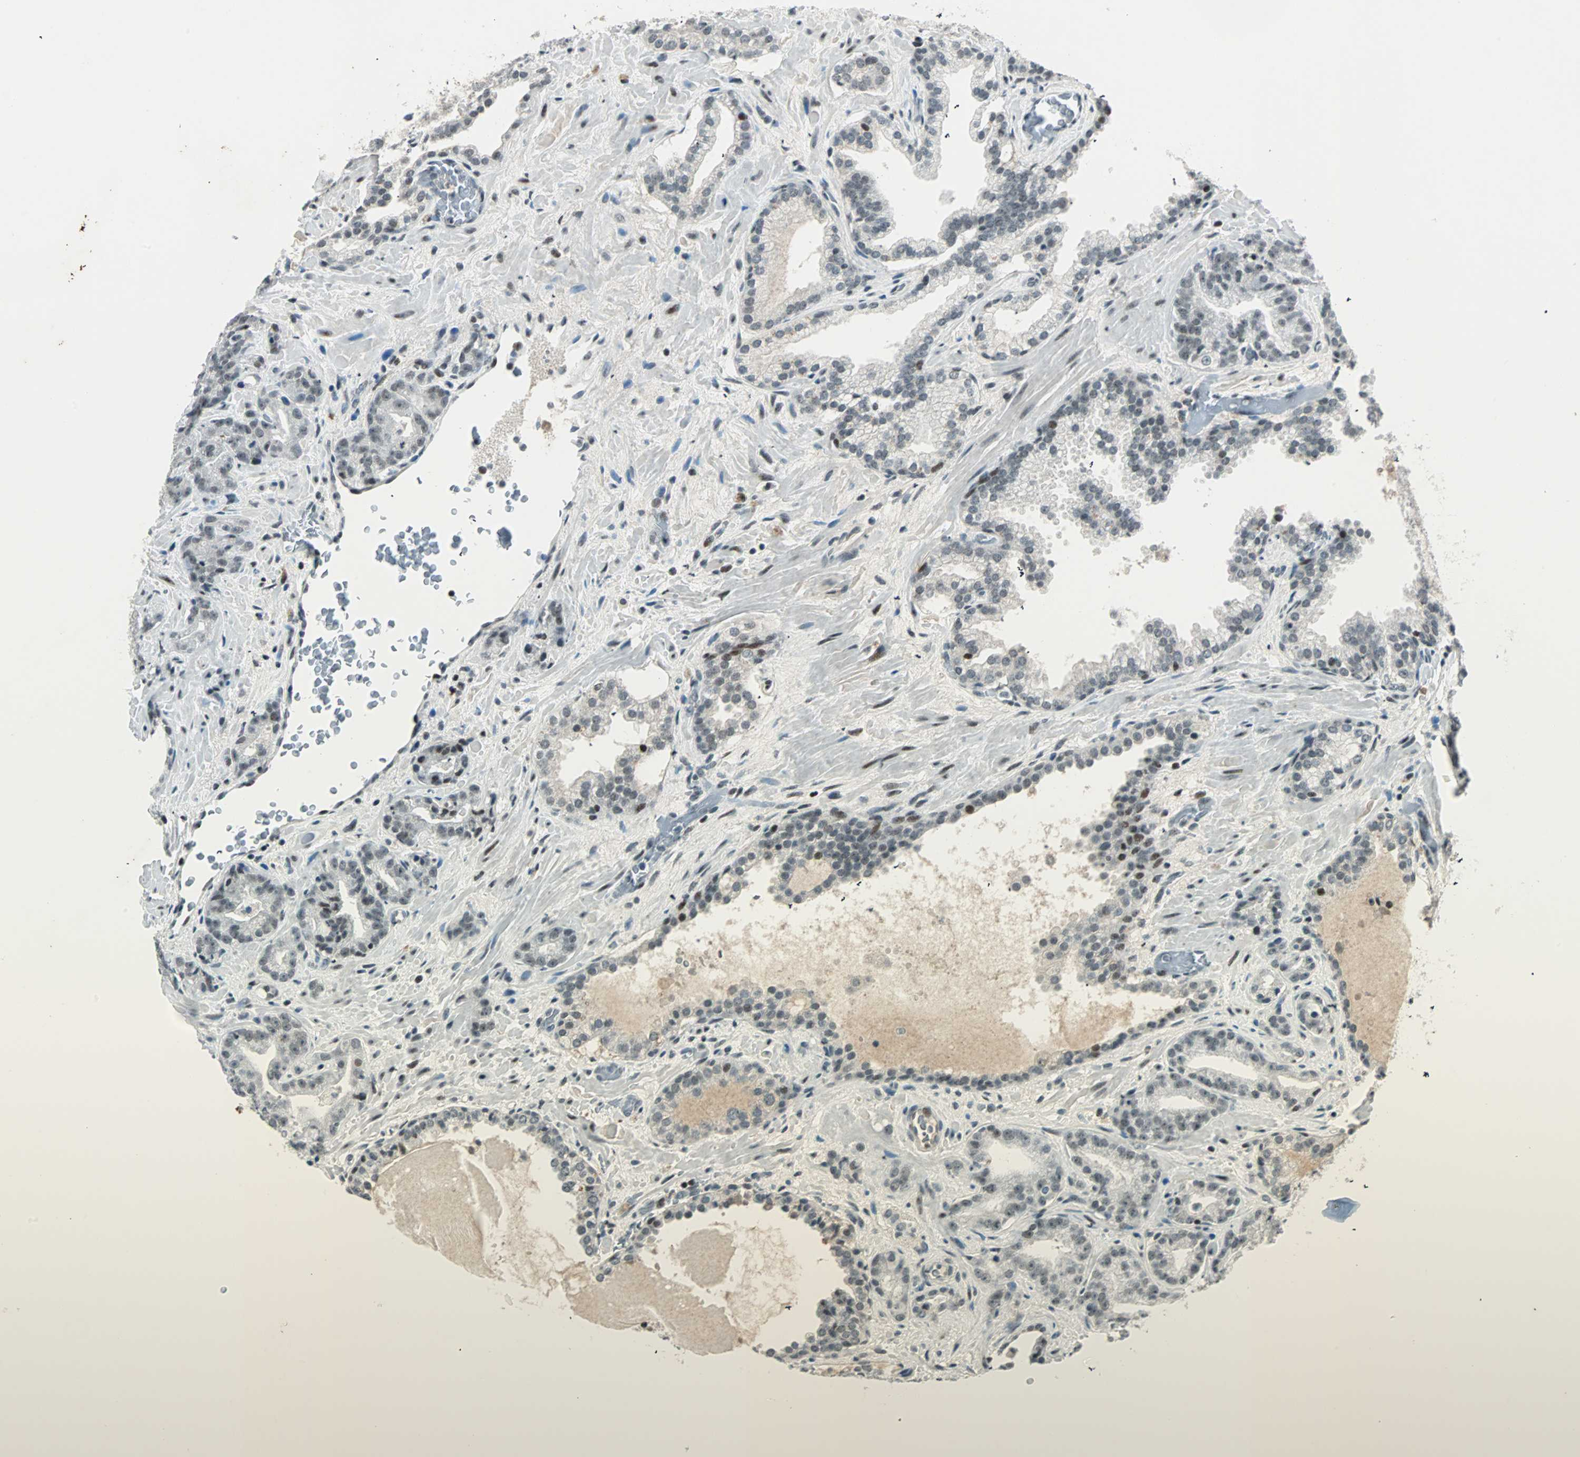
{"staining": {"intensity": "weak", "quantity": ">75%", "location": "nuclear"}, "tissue": "prostate cancer", "cell_type": "Tumor cells", "image_type": "cancer", "snomed": [{"axis": "morphology", "description": "Adenocarcinoma, Low grade"}, {"axis": "topography", "description": "Prostate"}], "caption": "This image exhibits IHC staining of low-grade adenocarcinoma (prostate), with low weak nuclear staining in approximately >75% of tumor cells.", "gene": "SIN3A", "patient": {"sex": "male", "age": 63}}